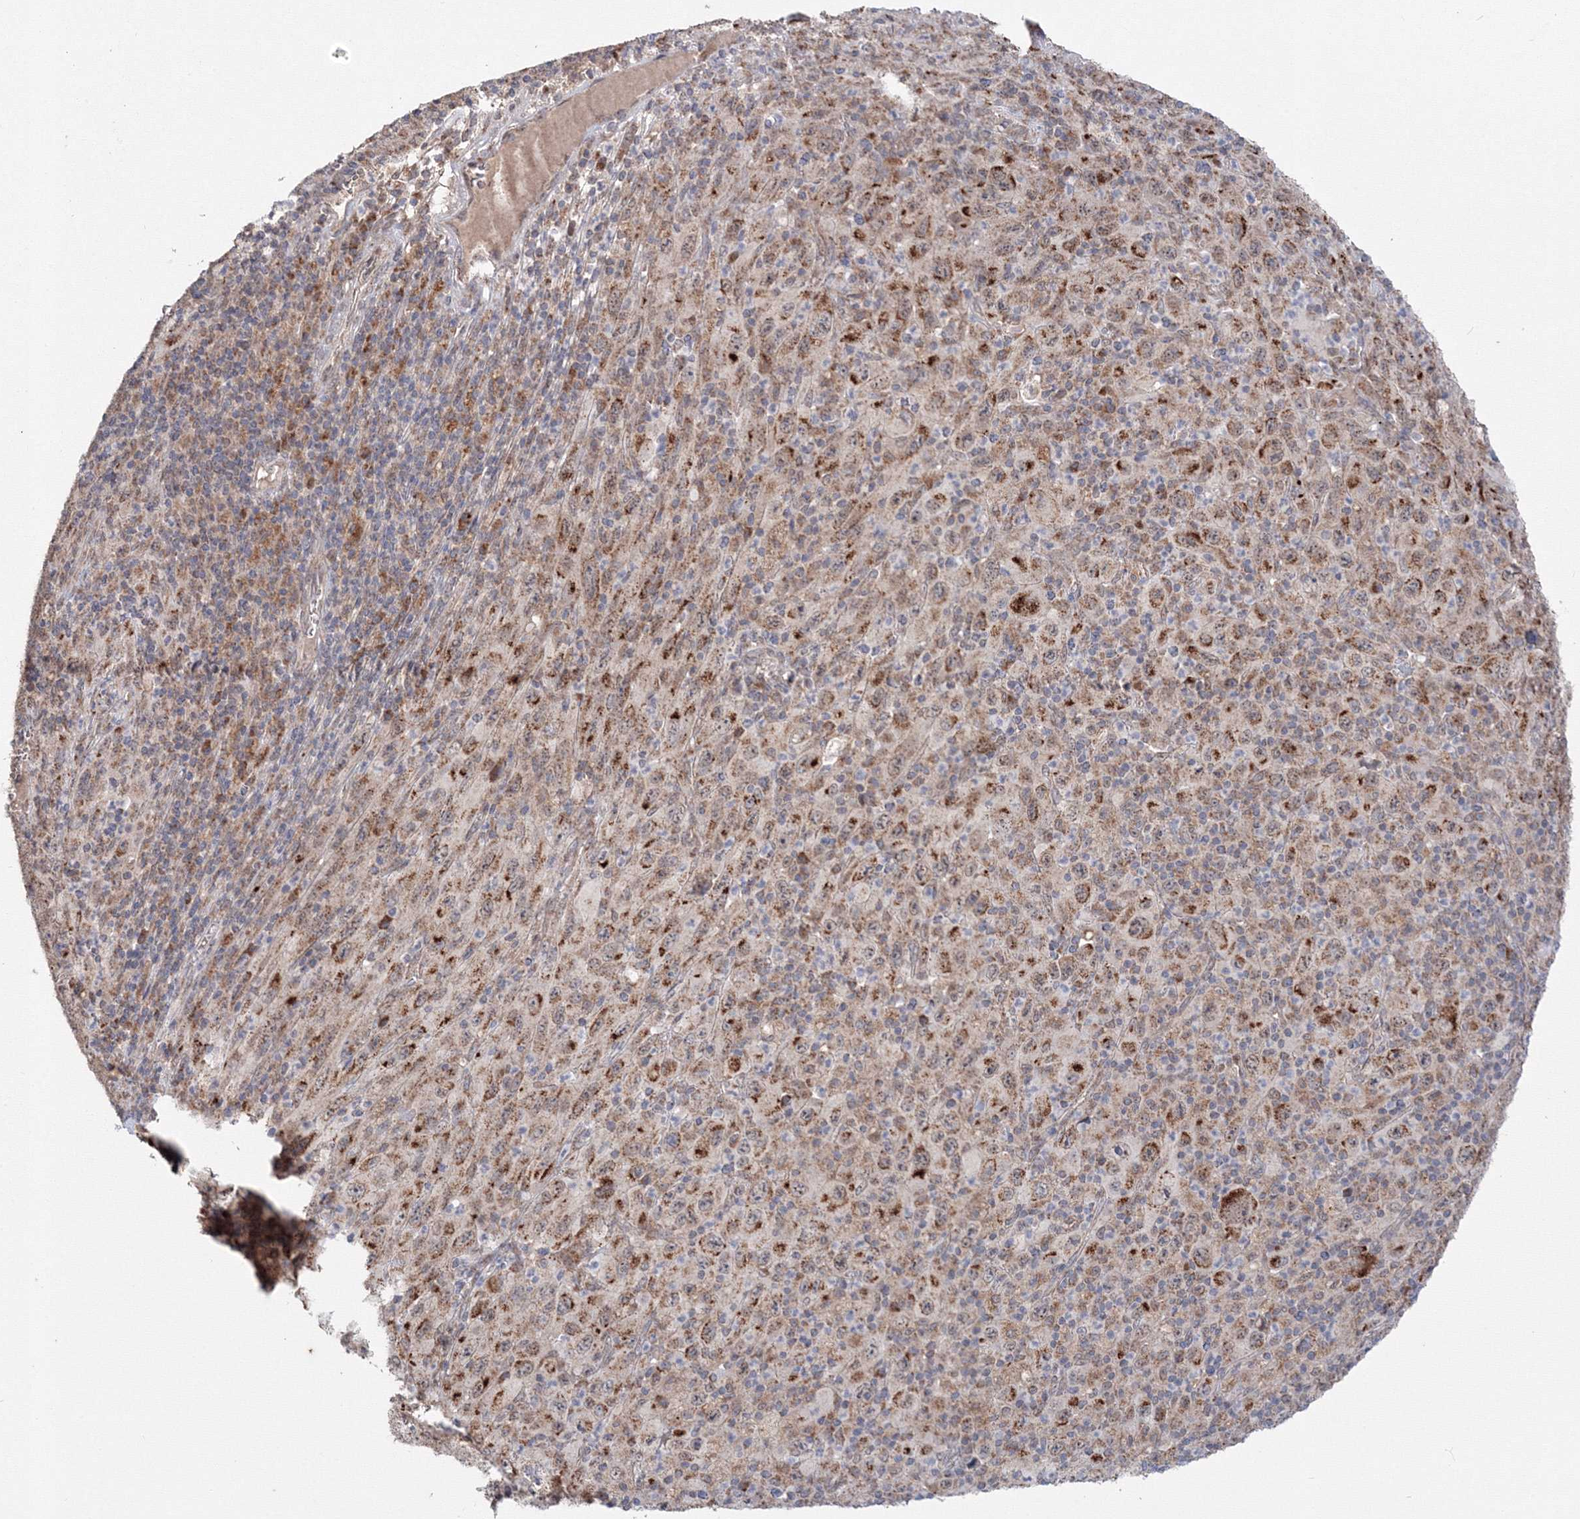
{"staining": {"intensity": "moderate", "quantity": ">75%", "location": "cytoplasmic/membranous"}, "tissue": "melanoma", "cell_type": "Tumor cells", "image_type": "cancer", "snomed": [{"axis": "morphology", "description": "Malignant melanoma, Metastatic site"}, {"axis": "topography", "description": "Skin"}], "caption": "This photomicrograph displays immunohistochemistry staining of melanoma, with medium moderate cytoplasmic/membranous expression in about >75% of tumor cells.", "gene": "PEX13", "patient": {"sex": "female", "age": 56}}